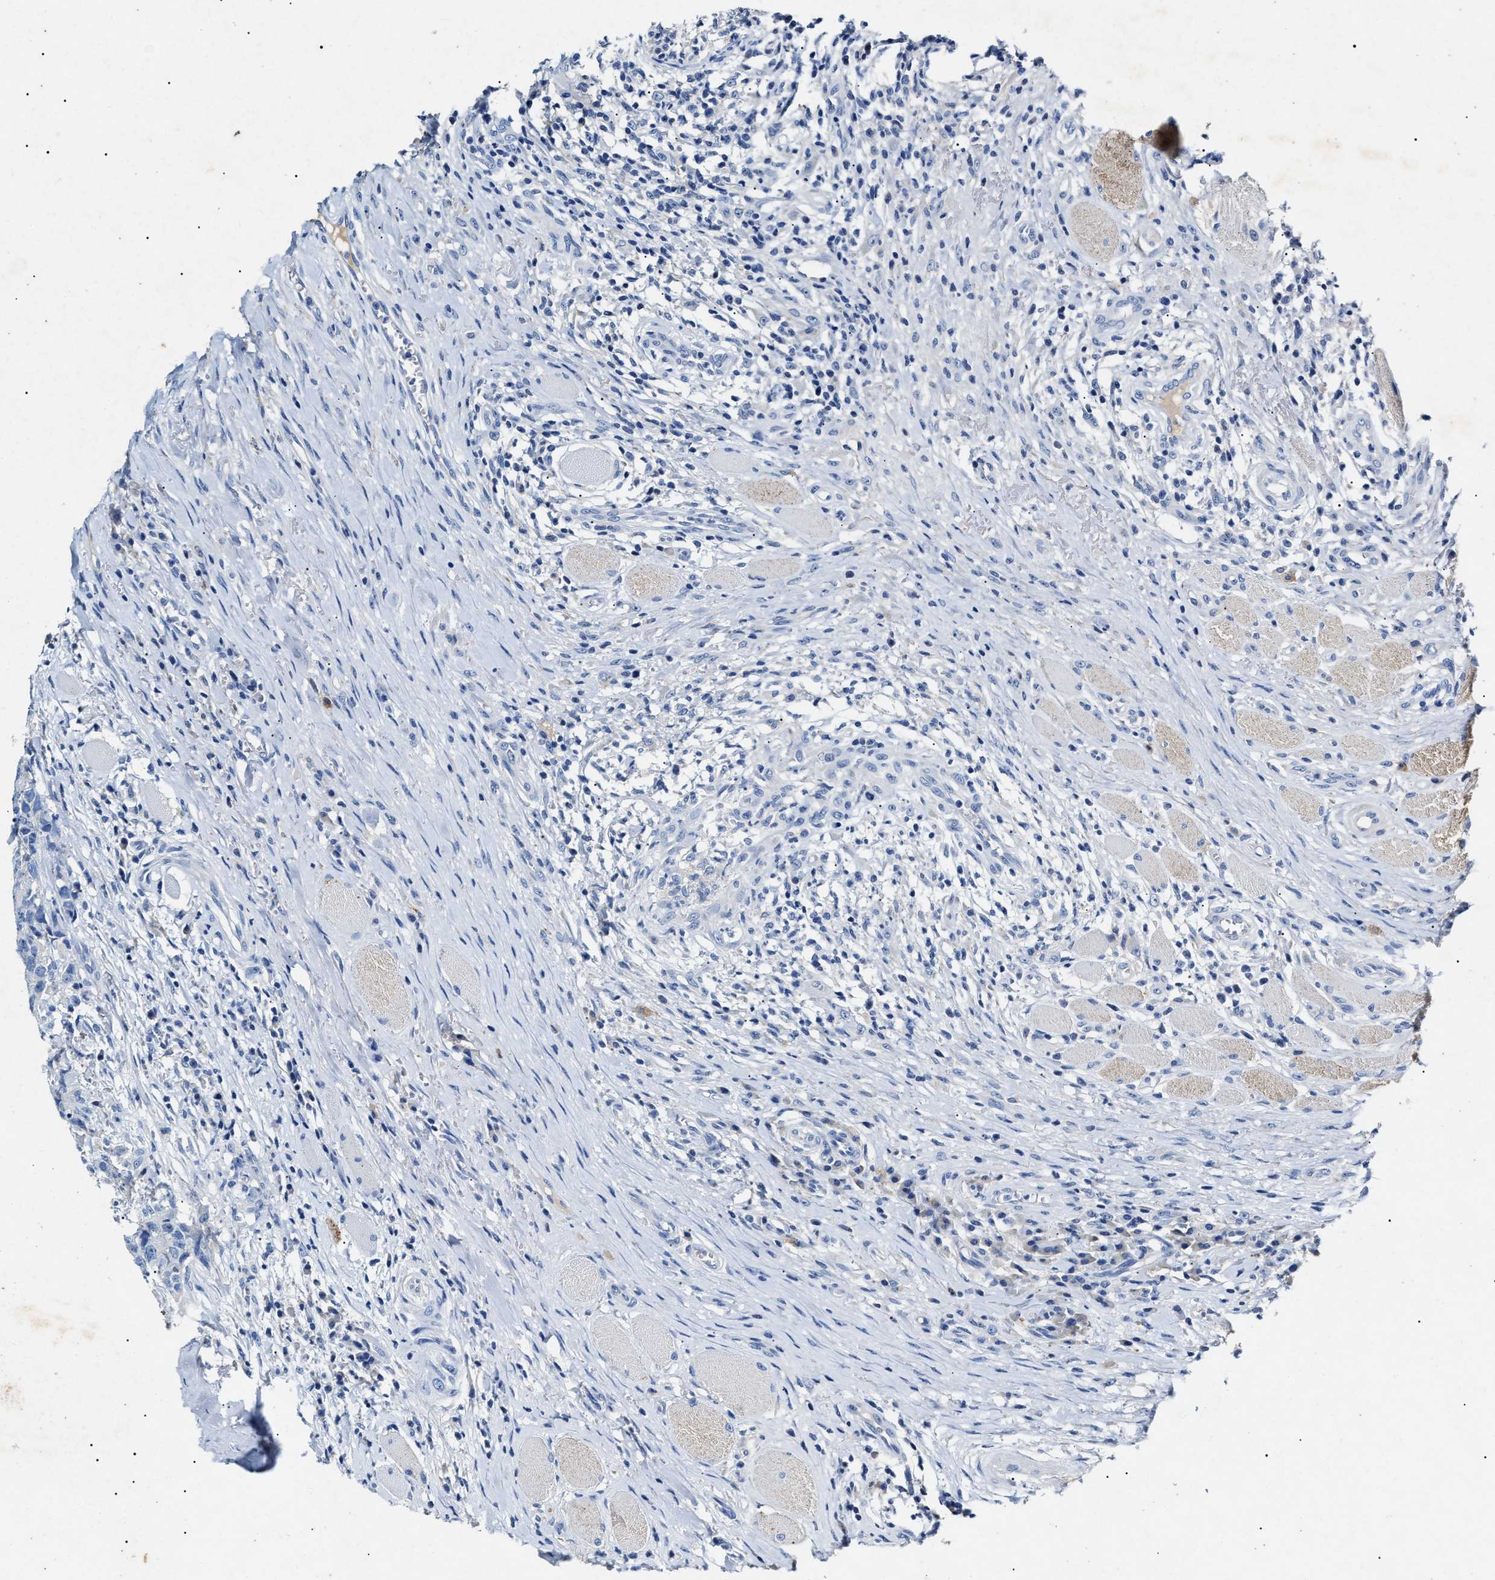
{"staining": {"intensity": "negative", "quantity": "none", "location": "none"}, "tissue": "head and neck cancer", "cell_type": "Tumor cells", "image_type": "cancer", "snomed": [{"axis": "morphology", "description": "Squamous cell carcinoma, NOS"}, {"axis": "topography", "description": "Head-Neck"}], "caption": "This is an immunohistochemistry micrograph of head and neck cancer. There is no expression in tumor cells.", "gene": "LRRC8E", "patient": {"sex": "male", "age": 66}}